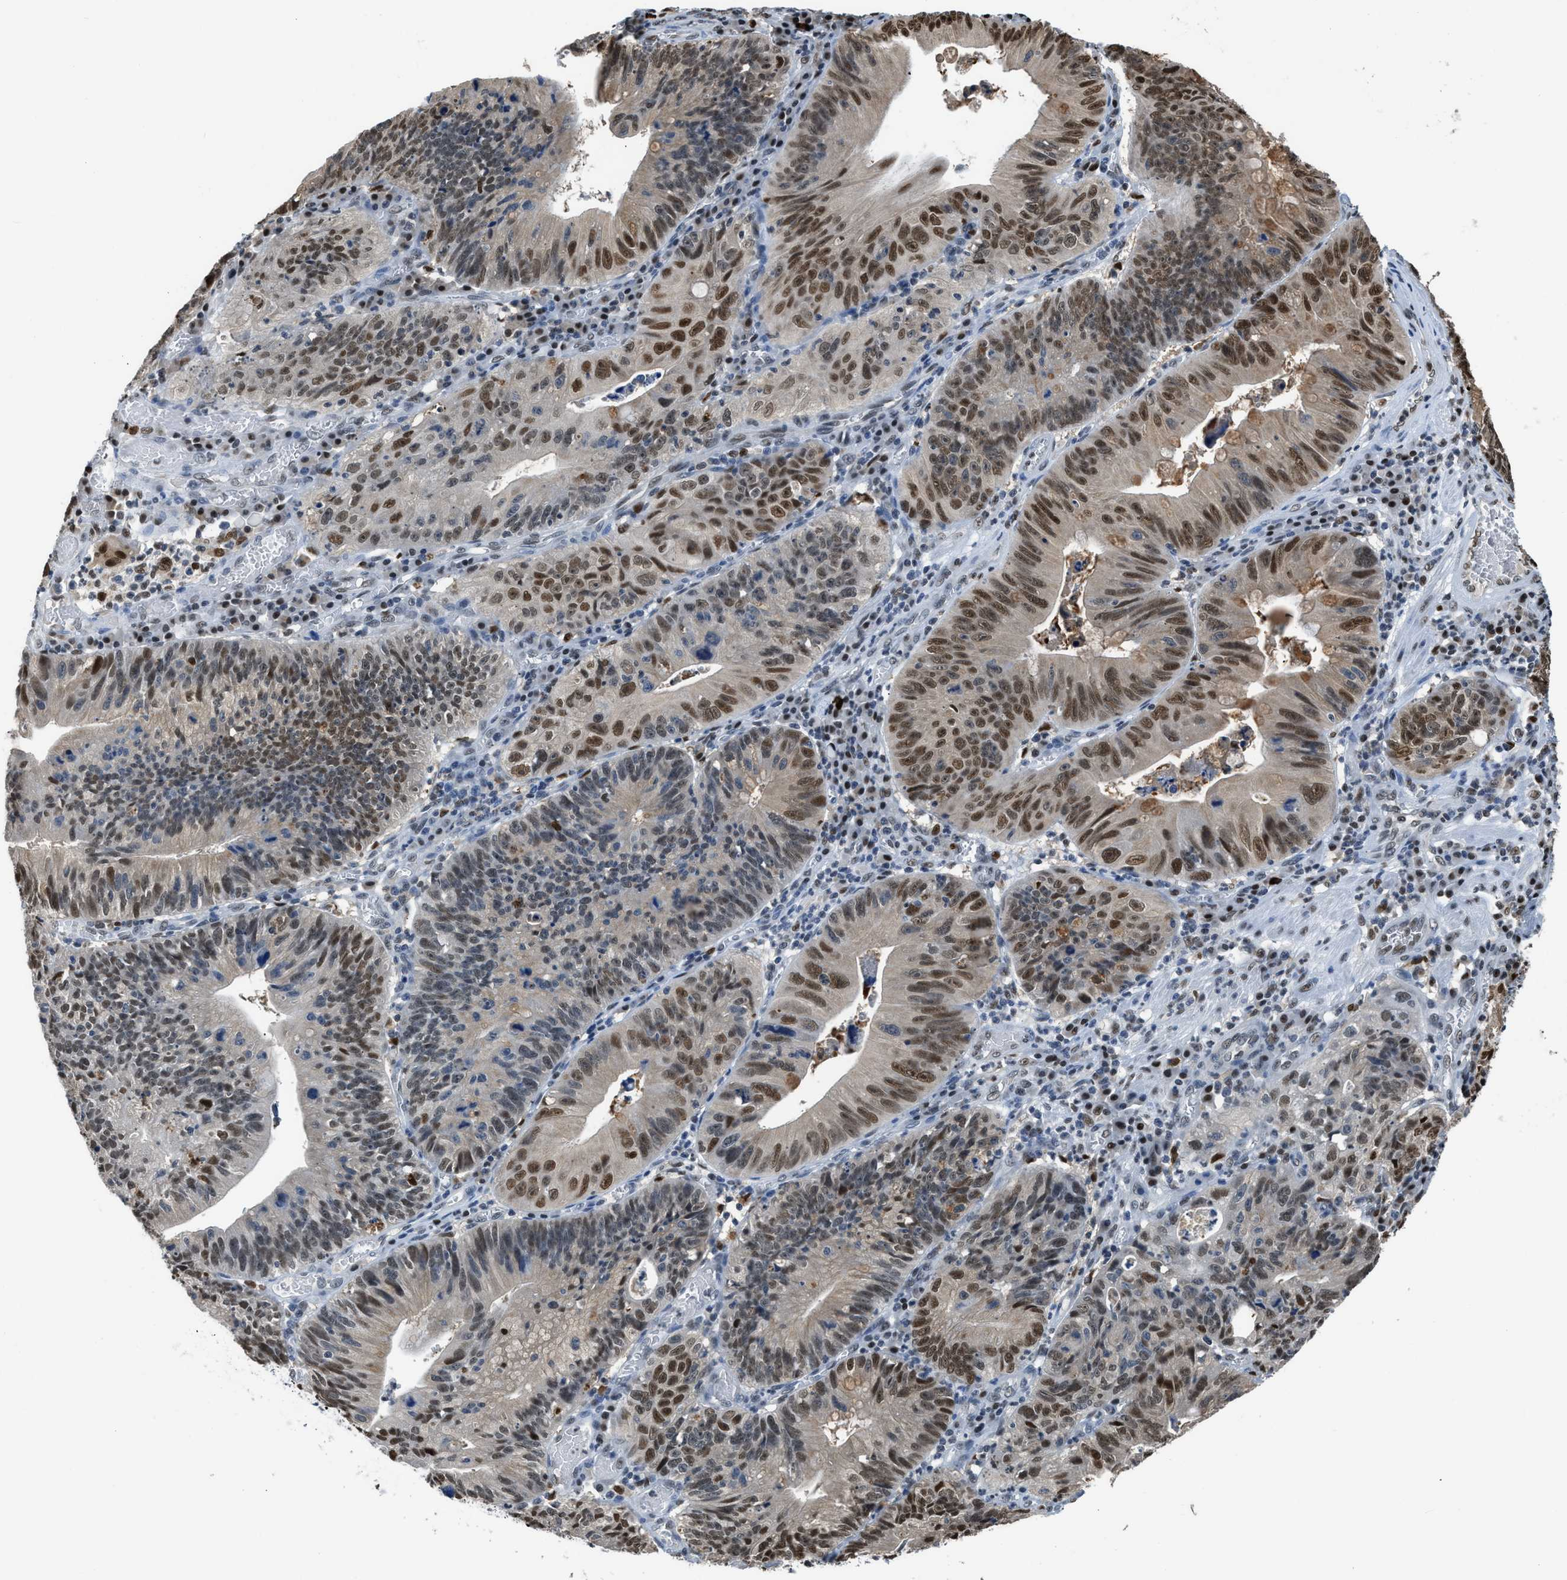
{"staining": {"intensity": "moderate", "quantity": "25%-75%", "location": "nuclear"}, "tissue": "stomach cancer", "cell_type": "Tumor cells", "image_type": "cancer", "snomed": [{"axis": "morphology", "description": "Adenocarcinoma, NOS"}, {"axis": "topography", "description": "Stomach"}], "caption": "IHC histopathology image of neoplastic tissue: human stomach cancer (adenocarcinoma) stained using IHC exhibits medium levels of moderate protein expression localized specifically in the nuclear of tumor cells, appearing as a nuclear brown color.", "gene": "ALX1", "patient": {"sex": "male", "age": 59}}